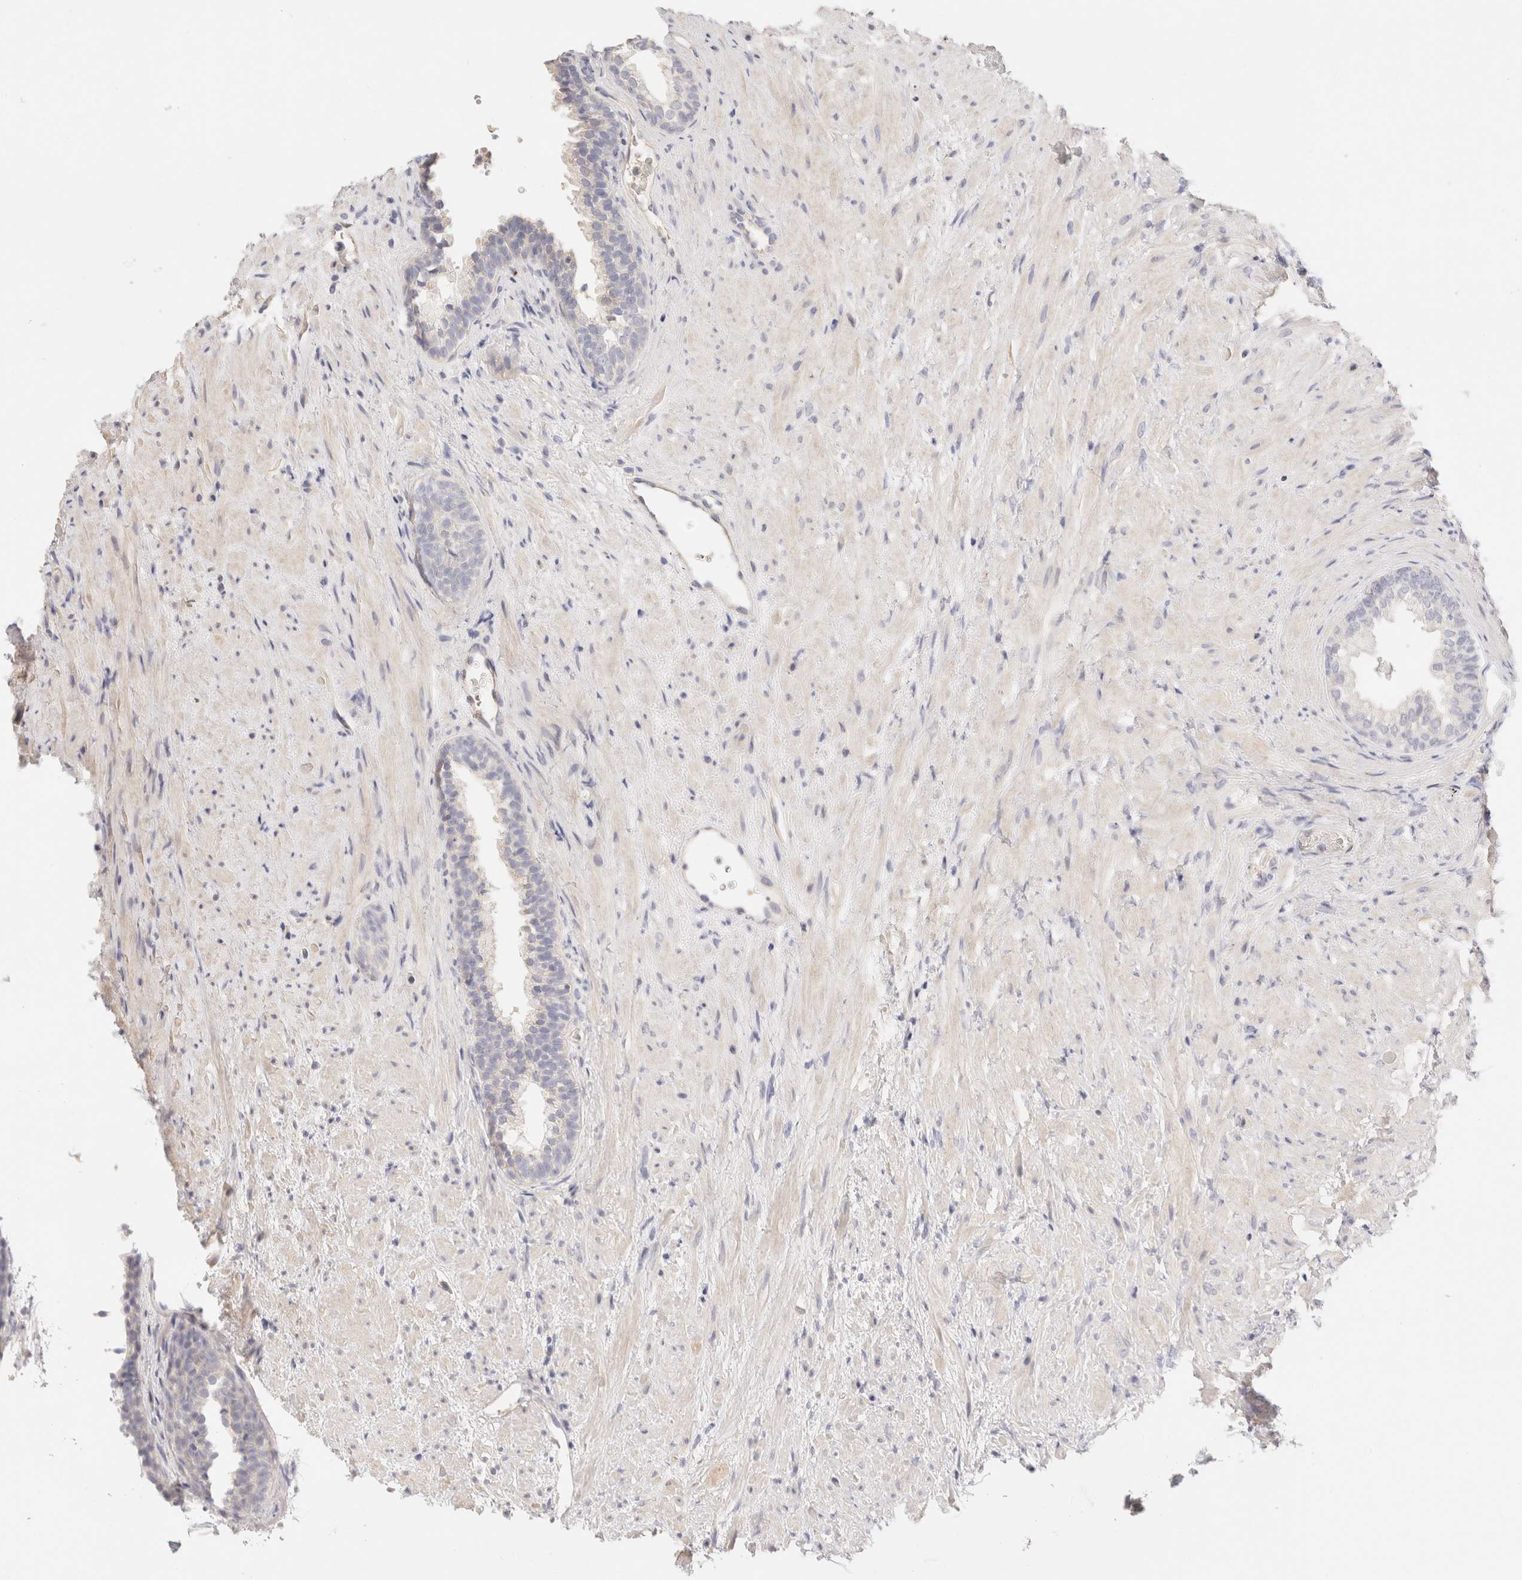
{"staining": {"intensity": "negative", "quantity": "none", "location": "none"}, "tissue": "prostate", "cell_type": "Glandular cells", "image_type": "normal", "snomed": [{"axis": "morphology", "description": "Normal tissue, NOS"}, {"axis": "topography", "description": "Prostate"}], "caption": "Histopathology image shows no protein expression in glandular cells of normal prostate. (DAB (3,3'-diaminobenzidine) immunohistochemistry (IHC) with hematoxylin counter stain).", "gene": "SCGB2A2", "patient": {"sex": "male", "age": 76}}